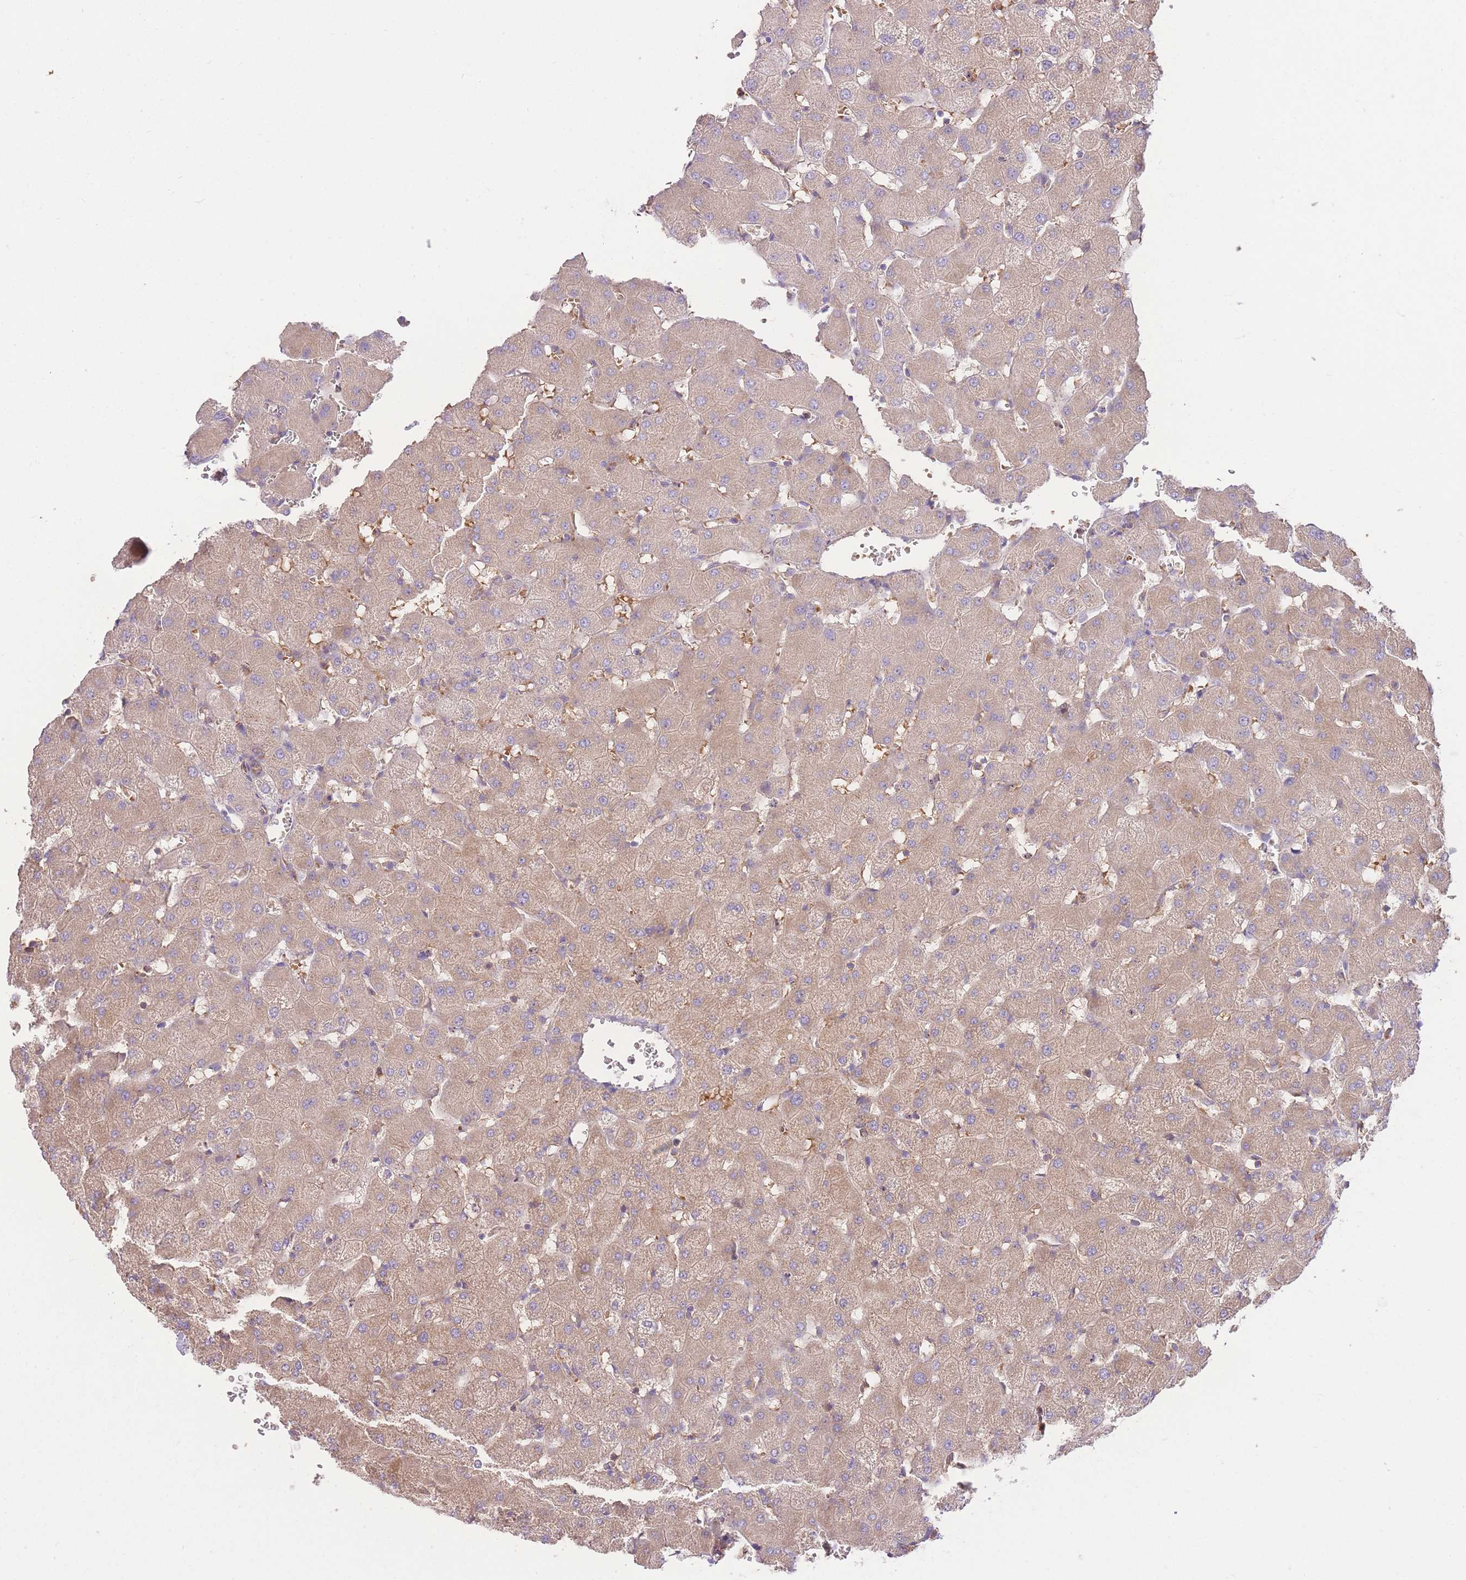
{"staining": {"intensity": "moderate", "quantity": "<25%", "location": "cytoplasmic/membranous"}, "tissue": "liver", "cell_type": "Cholangiocytes", "image_type": "normal", "snomed": [{"axis": "morphology", "description": "Normal tissue, NOS"}, {"axis": "topography", "description": "Liver"}], "caption": "Immunohistochemical staining of benign human liver reveals moderate cytoplasmic/membranous protein positivity in approximately <25% of cholangiocytes.", "gene": "INSYN2B", "patient": {"sex": "female", "age": 63}}